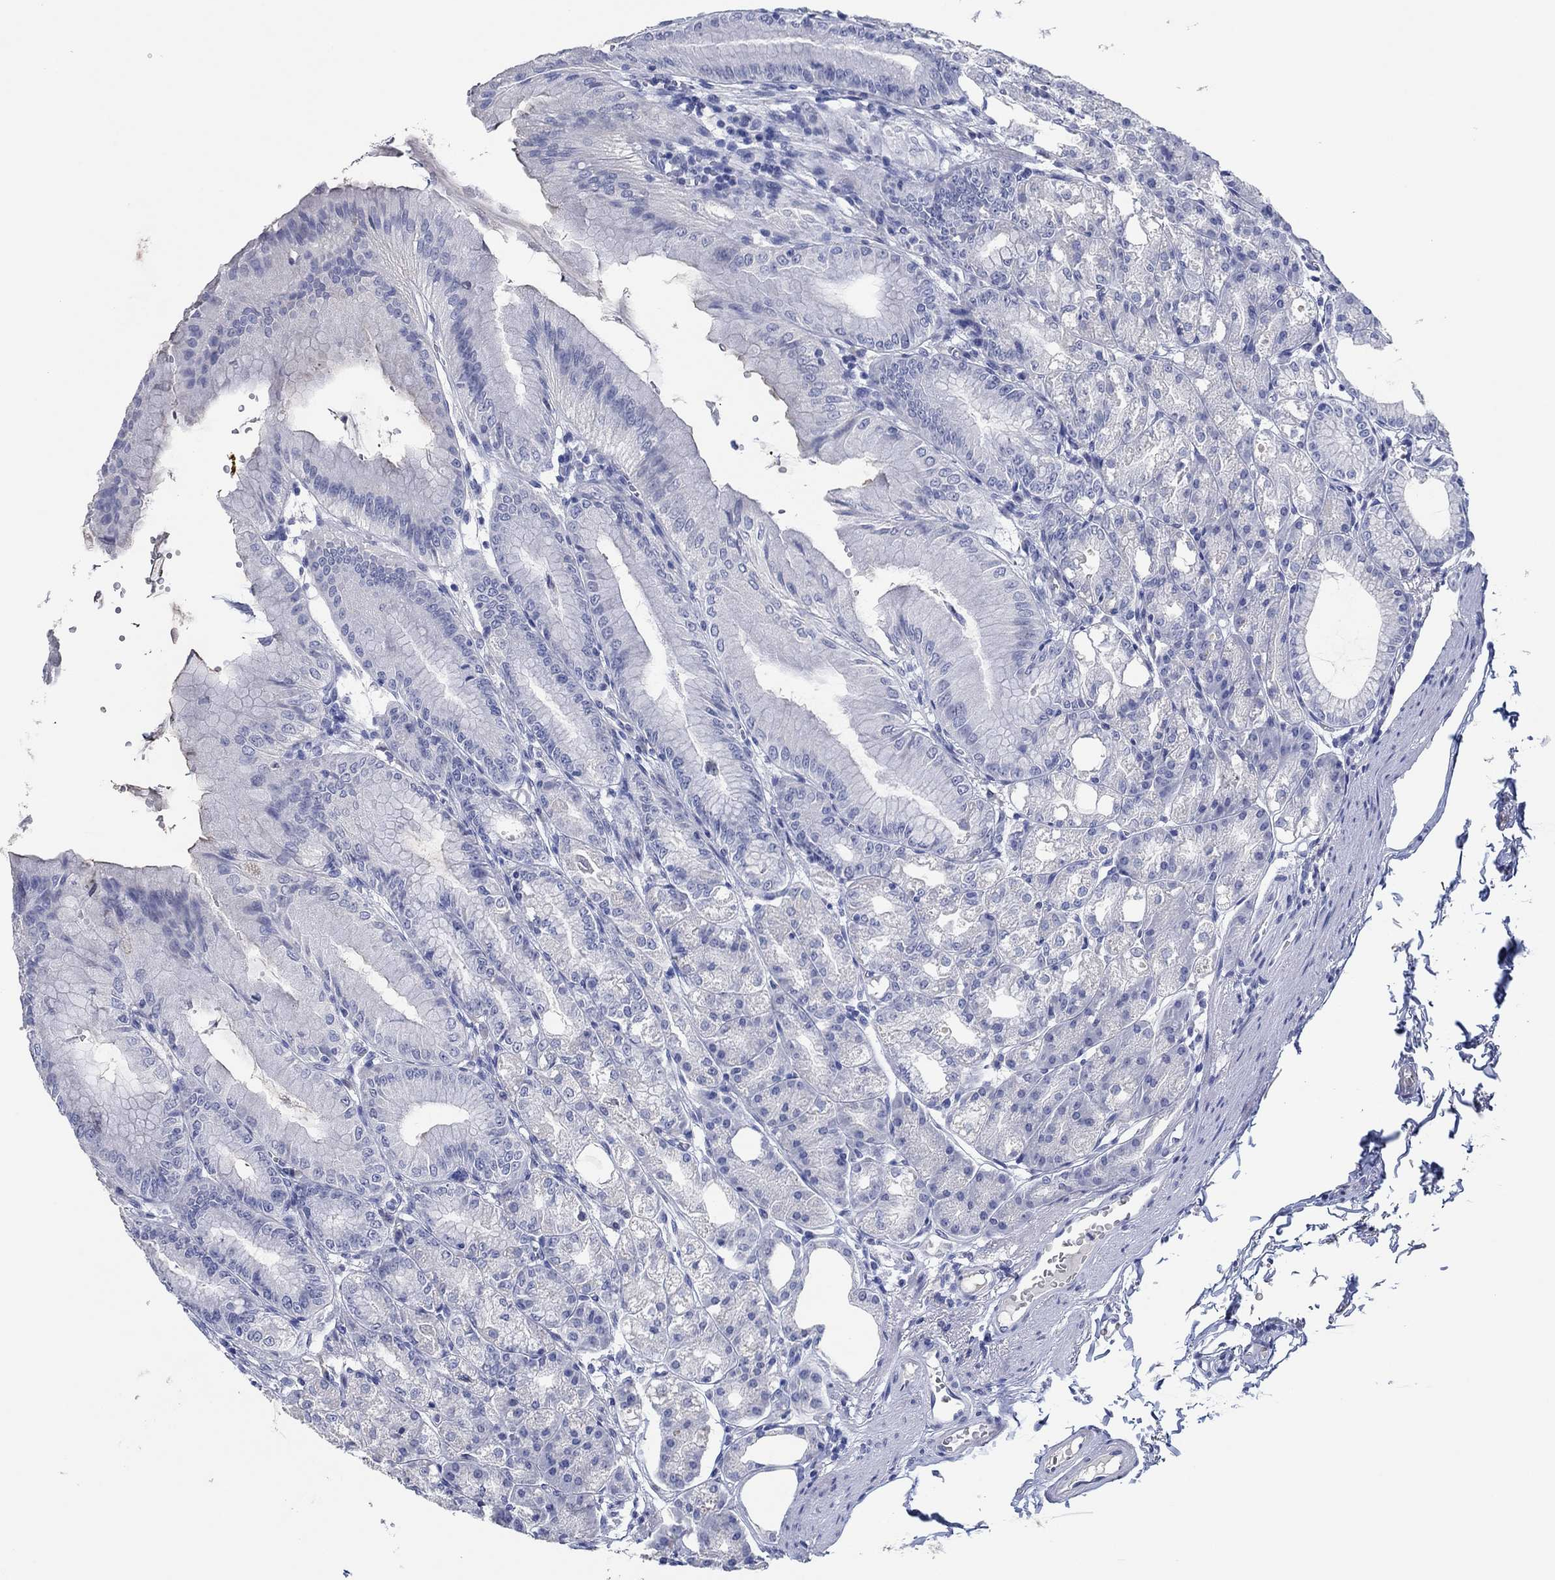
{"staining": {"intensity": "negative", "quantity": "none", "location": "none"}, "tissue": "stomach", "cell_type": "Glandular cells", "image_type": "normal", "snomed": [{"axis": "morphology", "description": "Normal tissue, NOS"}, {"axis": "topography", "description": "Stomach"}], "caption": "This is a histopathology image of immunohistochemistry staining of normal stomach, which shows no positivity in glandular cells.", "gene": "POU5F1", "patient": {"sex": "male", "age": 71}}